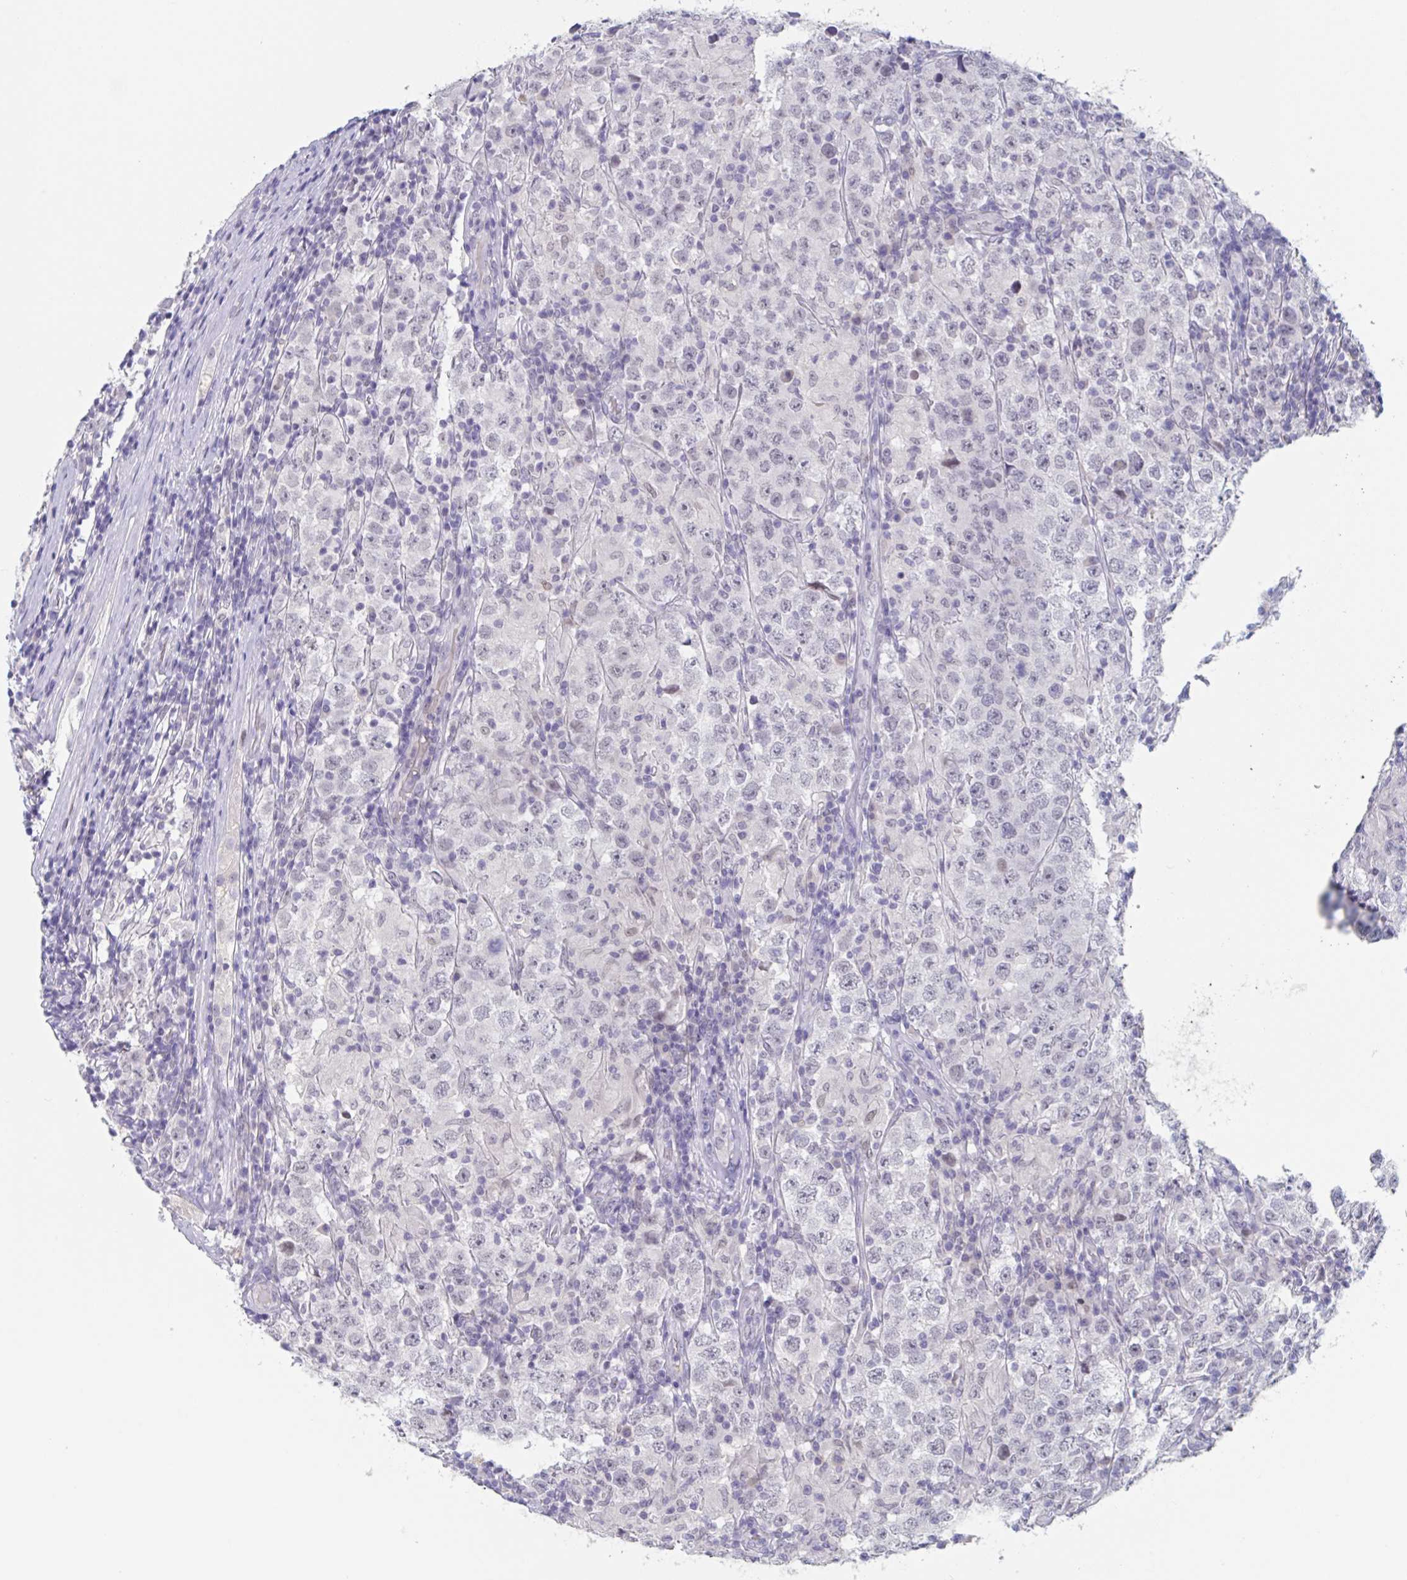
{"staining": {"intensity": "negative", "quantity": "none", "location": "none"}, "tissue": "testis cancer", "cell_type": "Tumor cells", "image_type": "cancer", "snomed": [{"axis": "morphology", "description": "Normal tissue, NOS"}, {"axis": "morphology", "description": "Urothelial carcinoma, High grade"}, {"axis": "morphology", "description": "Seminoma, NOS"}, {"axis": "morphology", "description": "Carcinoma, Embryonal, NOS"}, {"axis": "topography", "description": "Urinary bladder"}, {"axis": "topography", "description": "Testis"}], "caption": "Micrograph shows no significant protein expression in tumor cells of testis seminoma.", "gene": "KDM4D", "patient": {"sex": "male", "age": 41}}